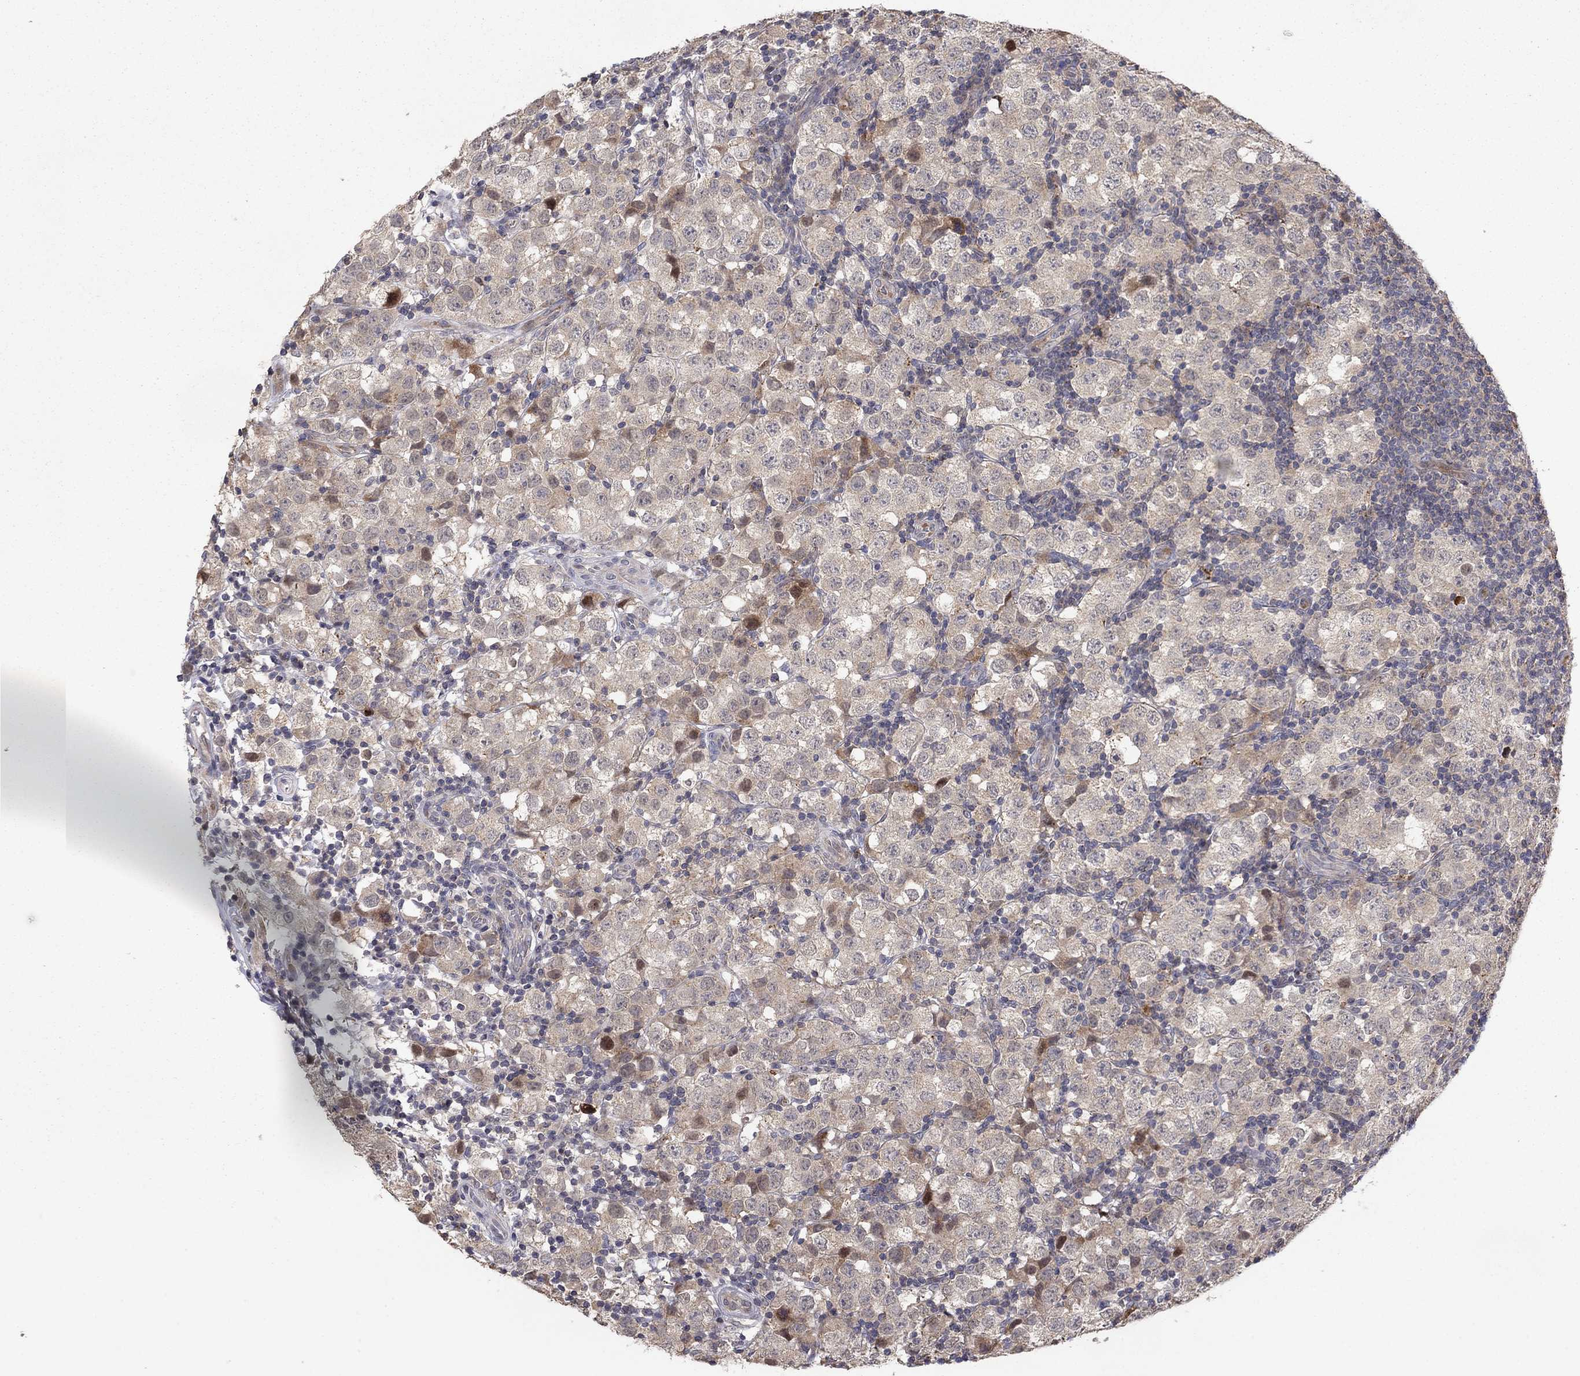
{"staining": {"intensity": "weak", "quantity": "25%-75%", "location": "cytoplasmic/membranous"}, "tissue": "testis cancer", "cell_type": "Tumor cells", "image_type": "cancer", "snomed": [{"axis": "morphology", "description": "Seminoma, NOS"}, {"axis": "topography", "description": "Testis"}], "caption": "A micrograph of human testis cancer (seminoma) stained for a protein demonstrates weak cytoplasmic/membranous brown staining in tumor cells.", "gene": "LPCAT4", "patient": {"sex": "male", "age": 34}}